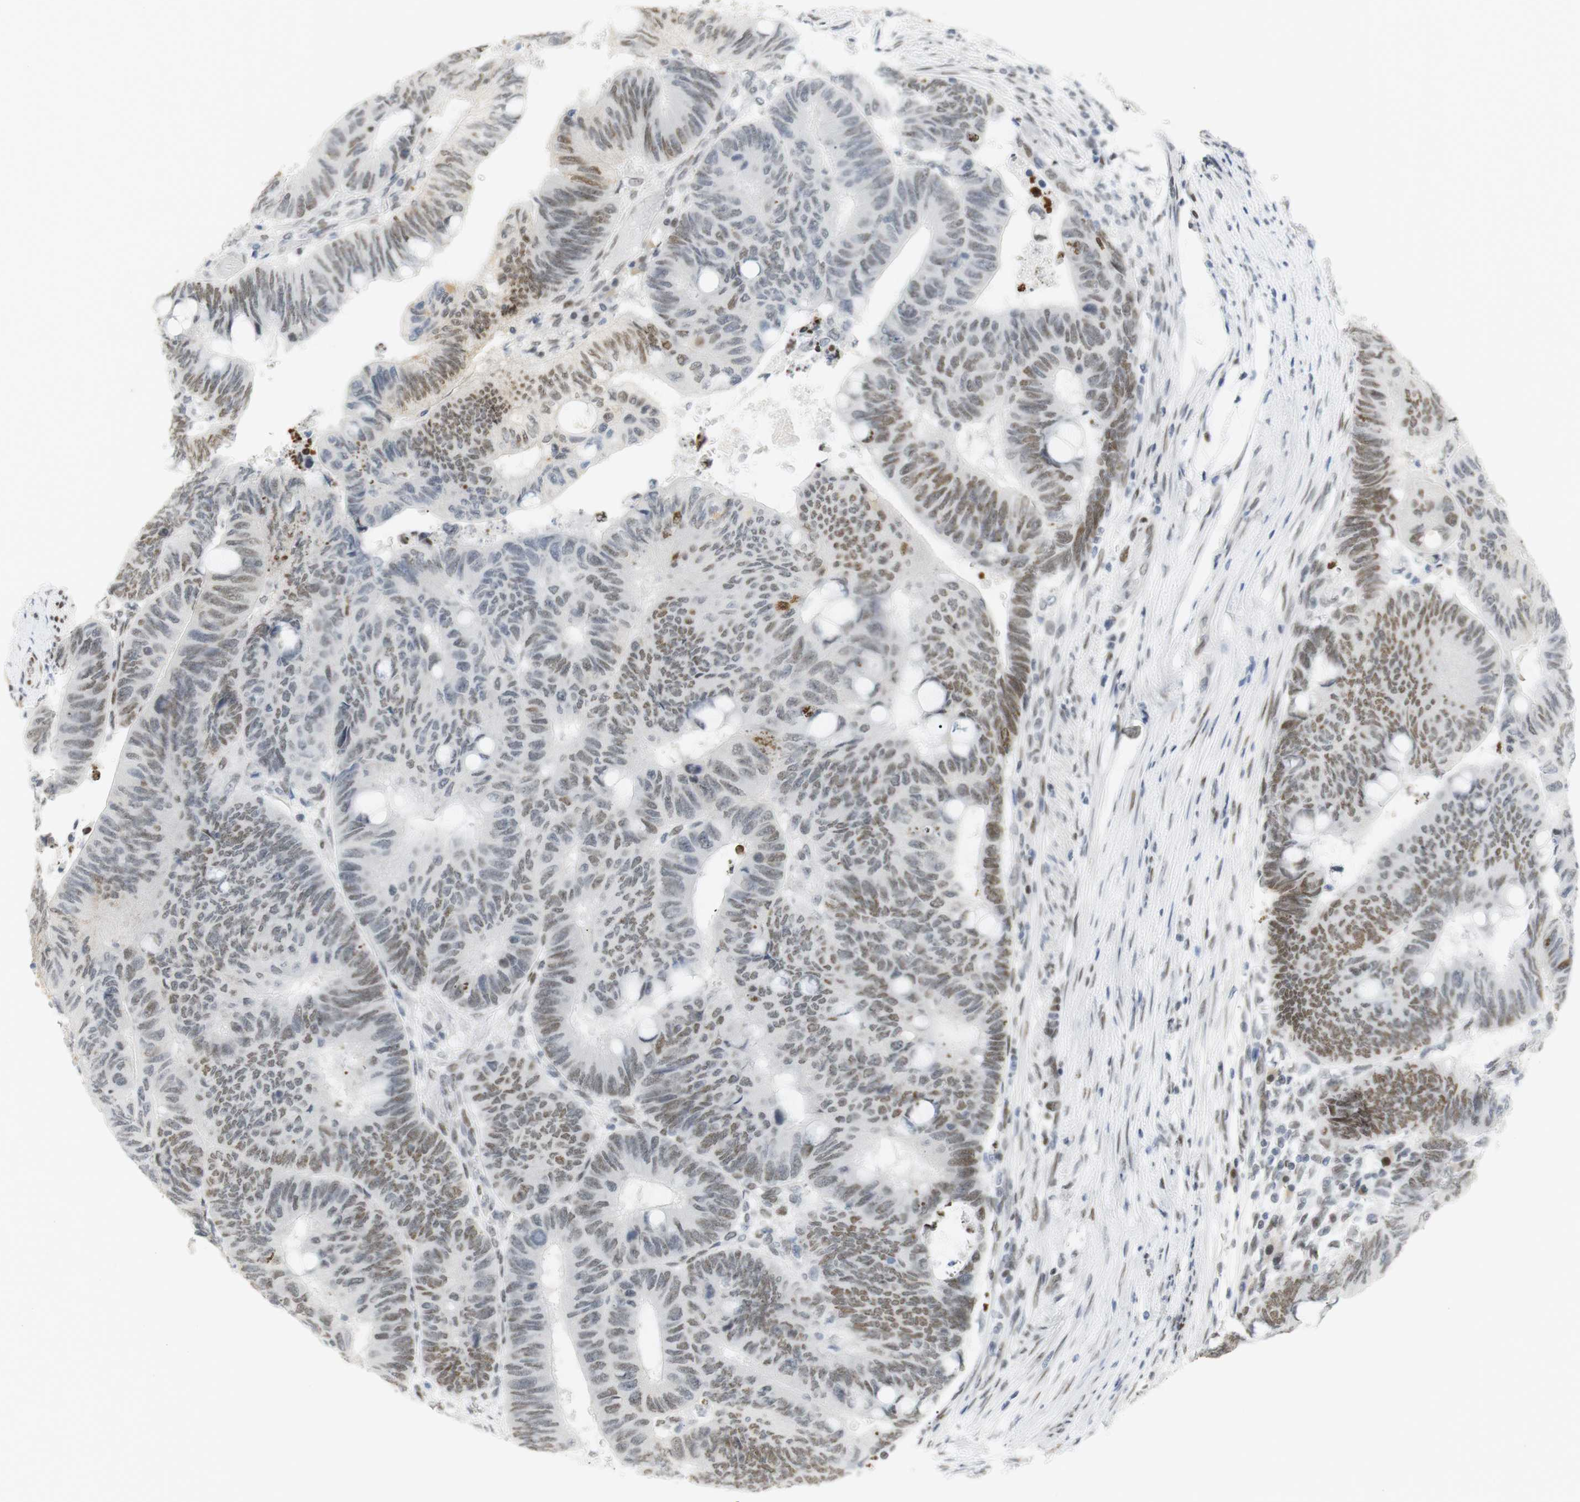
{"staining": {"intensity": "moderate", "quantity": "25%-75%", "location": "nuclear"}, "tissue": "colorectal cancer", "cell_type": "Tumor cells", "image_type": "cancer", "snomed": [{"axis": "morphology", "description": "Normal tissue, NOS"}, {"axis": "morphology", "description": "Adenocarcinoma, NOS"}, {"axis": "topography", "description": "Rectum"}, {"axis": "topography", "description": "Peripheral nerve tissue"}], "caption": "The histopathology image shows immunohistochemical staining of colorectal cancer. There is moderate nuclear expression is appreciated in approximately 25%-75% of tumor cells.", "gene": "BMI1", "patient": {"sex": "male", "age": 92}}